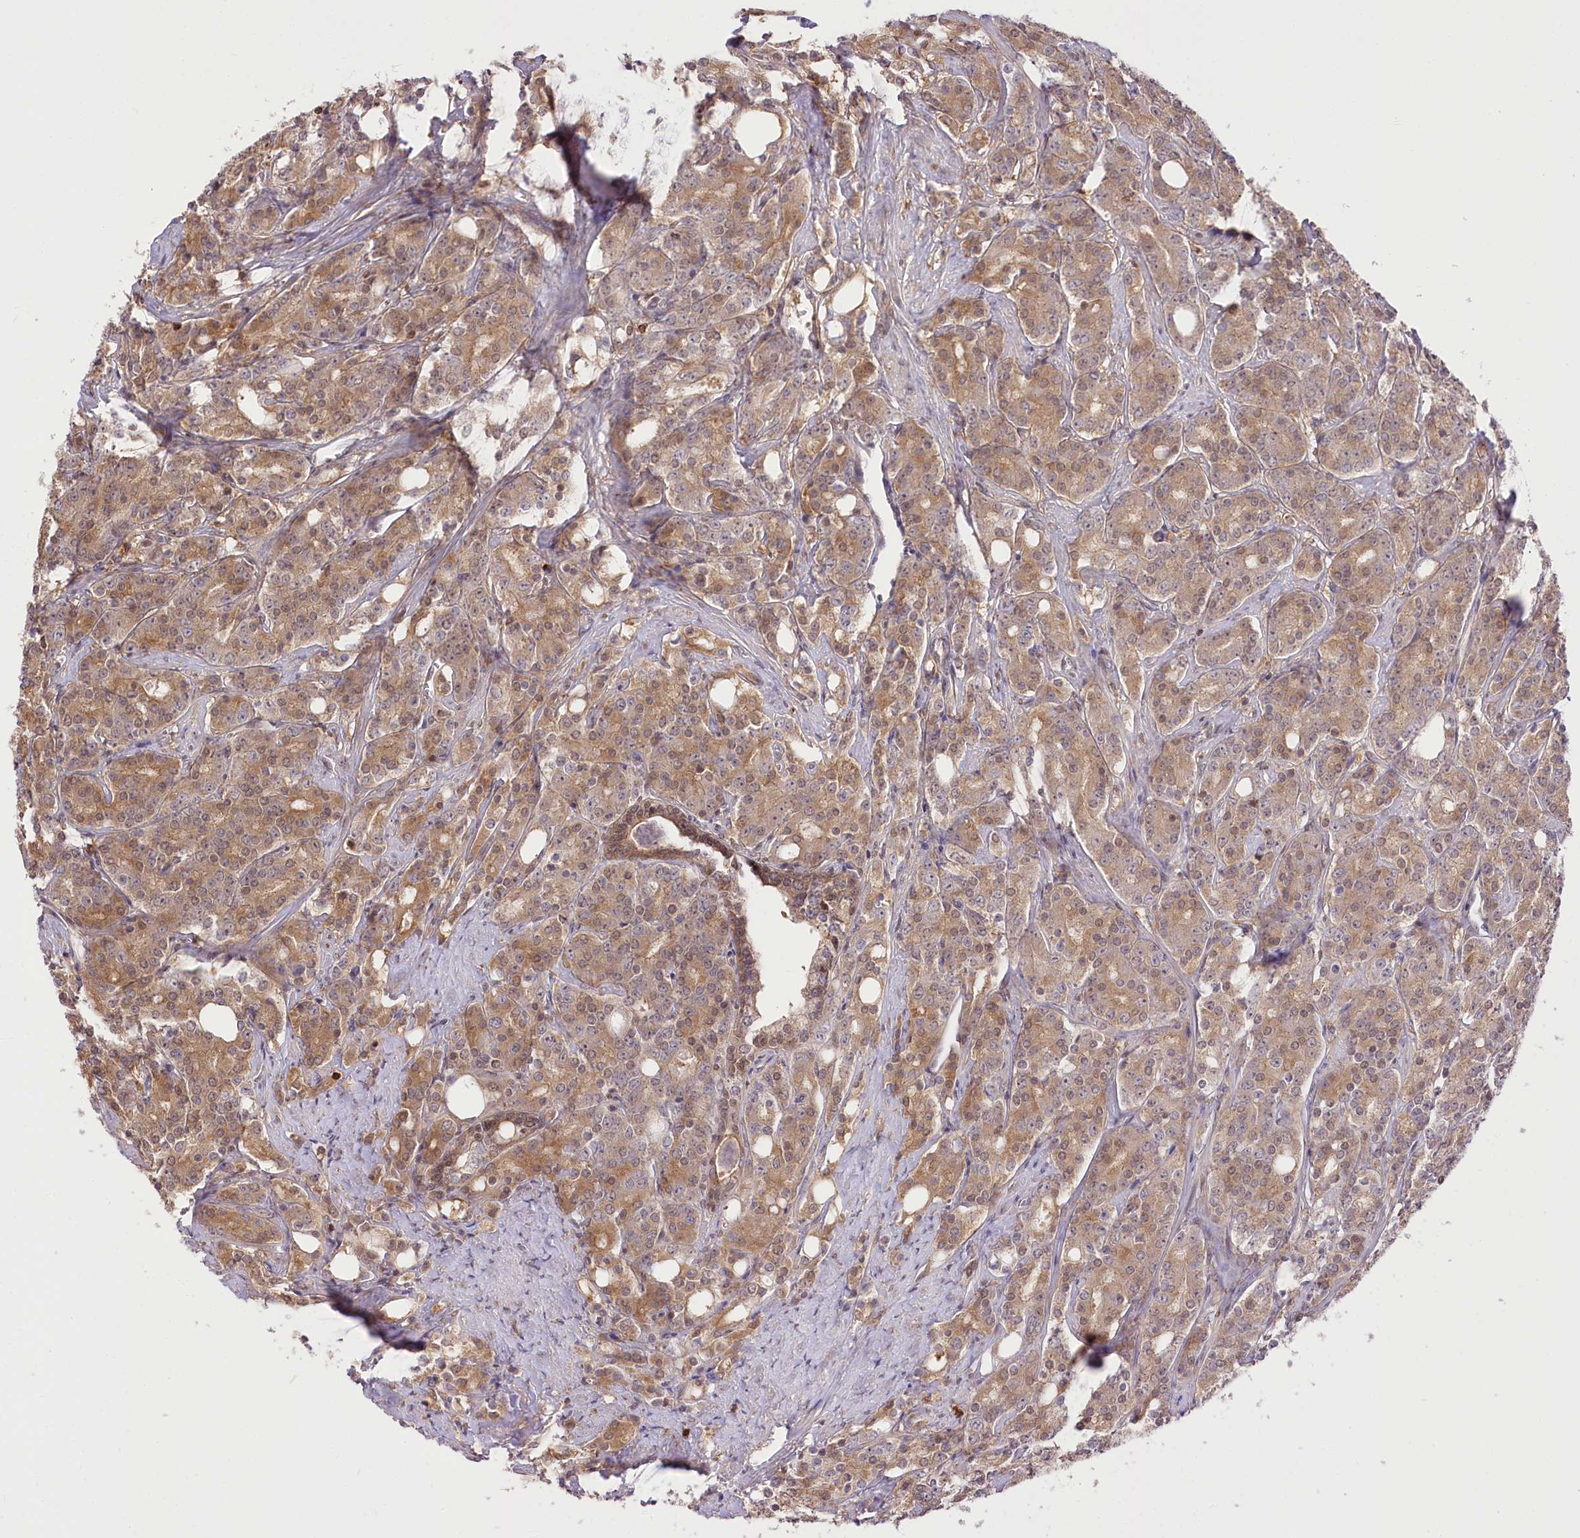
{"staining": {"intensity": "moderate", "quantity": ">75%", "location": "cytoplasmic/membranous,nuclear"}, "tissue": "prostate cancer", "cell_type": "Tumor cells", "image_type": "cancer", "snomed": [{"axis": "morphology", "description": "Adenocarcinoma, High grade"}, {"axis": "topography", "description": "Prostate"}], "caption": "There is medium levels of moderate cytoplasmic/membranous and nuclear staining in tumor cells of prostate cancer, as demonstrated by immunohistochemical staining (brown color).", "gene": "UGP2", "patient": {"sex": "male", "age": 62}}